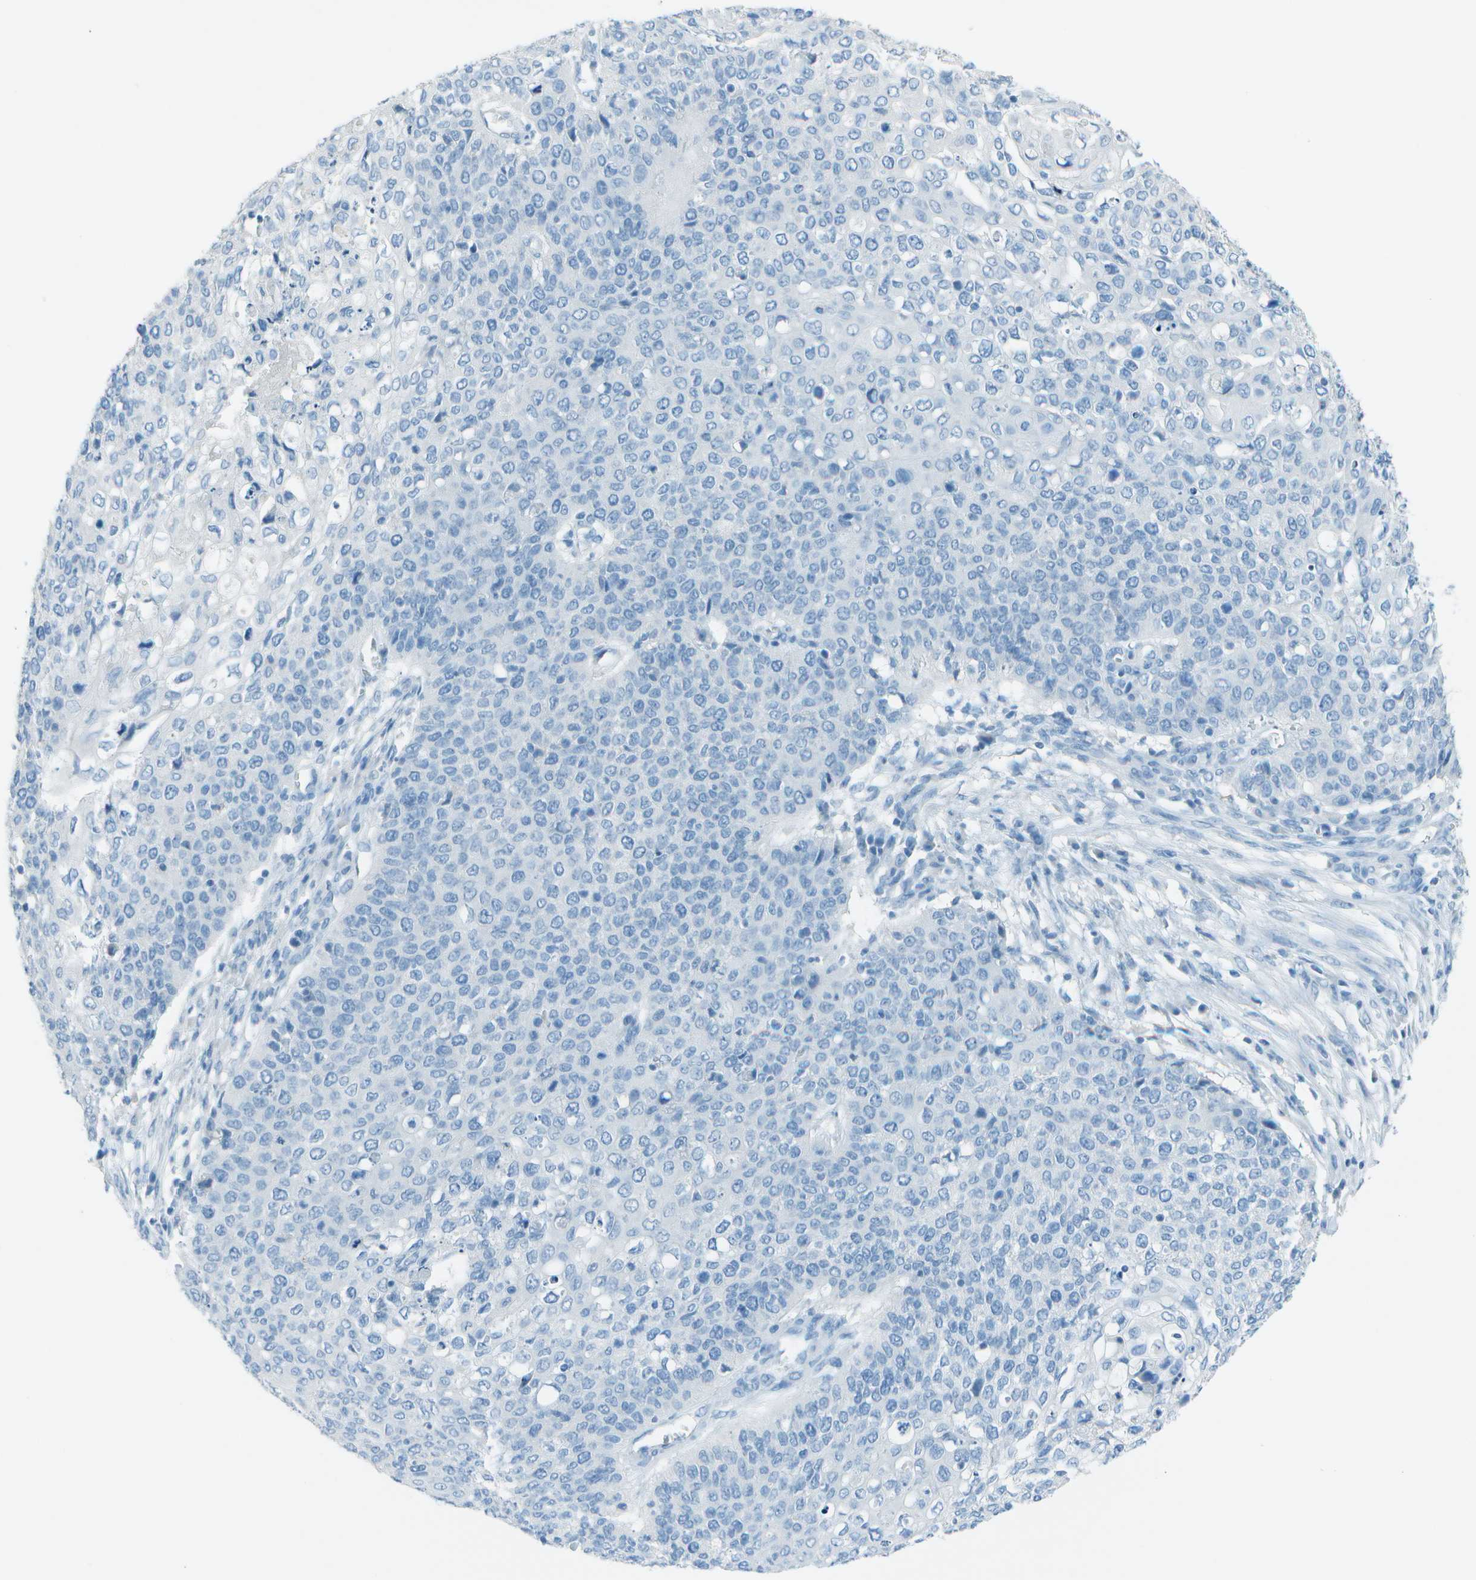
{"staining": {"intensity": "negative", "quantity": "none", "location": "none"}, "tissue": "cervical cancer", "cell_type": "Tumor cells", "image_type": "cancer", "snomed": [{"axis": "morphology", "description": "Squamous cell carcinoma, NOS"}, {"axis": "topography", "description": "Cervix"}], "caption": "An immunohistochemistry (IHC) image of cervical squamous cell carcinoma is shown. There is no staining in tumor cells of cervical squamous cell carcinoma.", "gene": "FGF1", "patient": {"sex": "female", "age": 39}}